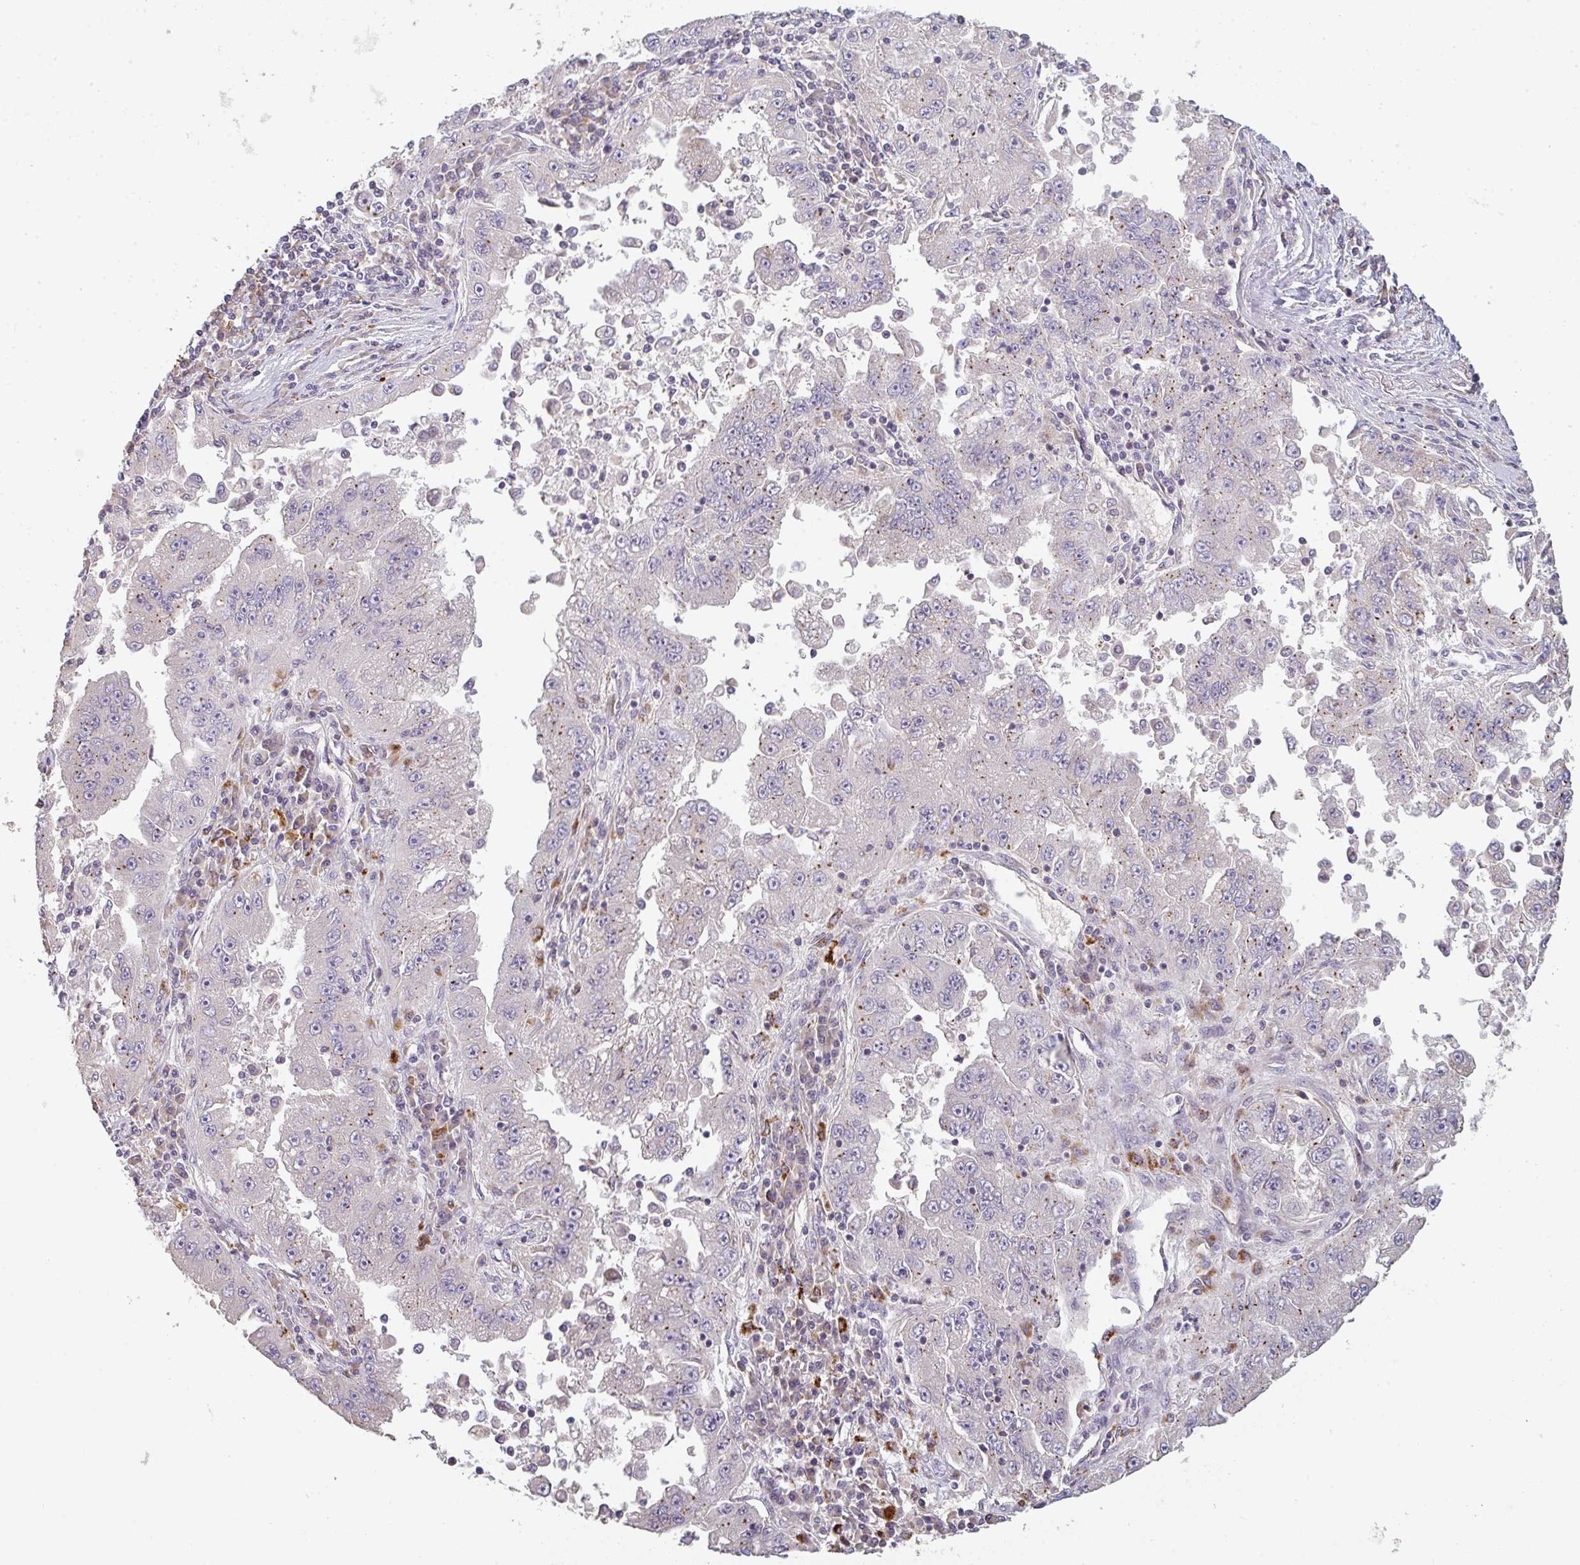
{"staining": {"intensity": "moderate", "quantity": "25%-75%", "location": "cytoplasmic/membranous"}, "tissue": "lung cancer", "cell_type": "Tumor cells", "image_type": "cancer", "snomed": [{"axis": "morphology", "description": "Adenocarcinoma, NOS"}, {"axis": "morphology", "description": "Adenocarcinoma primary or metastatic"}, {"axis": "topography", "description": "Lung"}], "caption": "Immunohistochemistry (IHC) image of adenocarcinoma primary or metastatic (lung) stained for a protein (brown), which displays medium levels of moderate cytoplasmic/membranous positivity in approximately 25%-75% of tumor cells.", "gene": "TMEM237", "patient": {"sex": "male", "age": 74}}